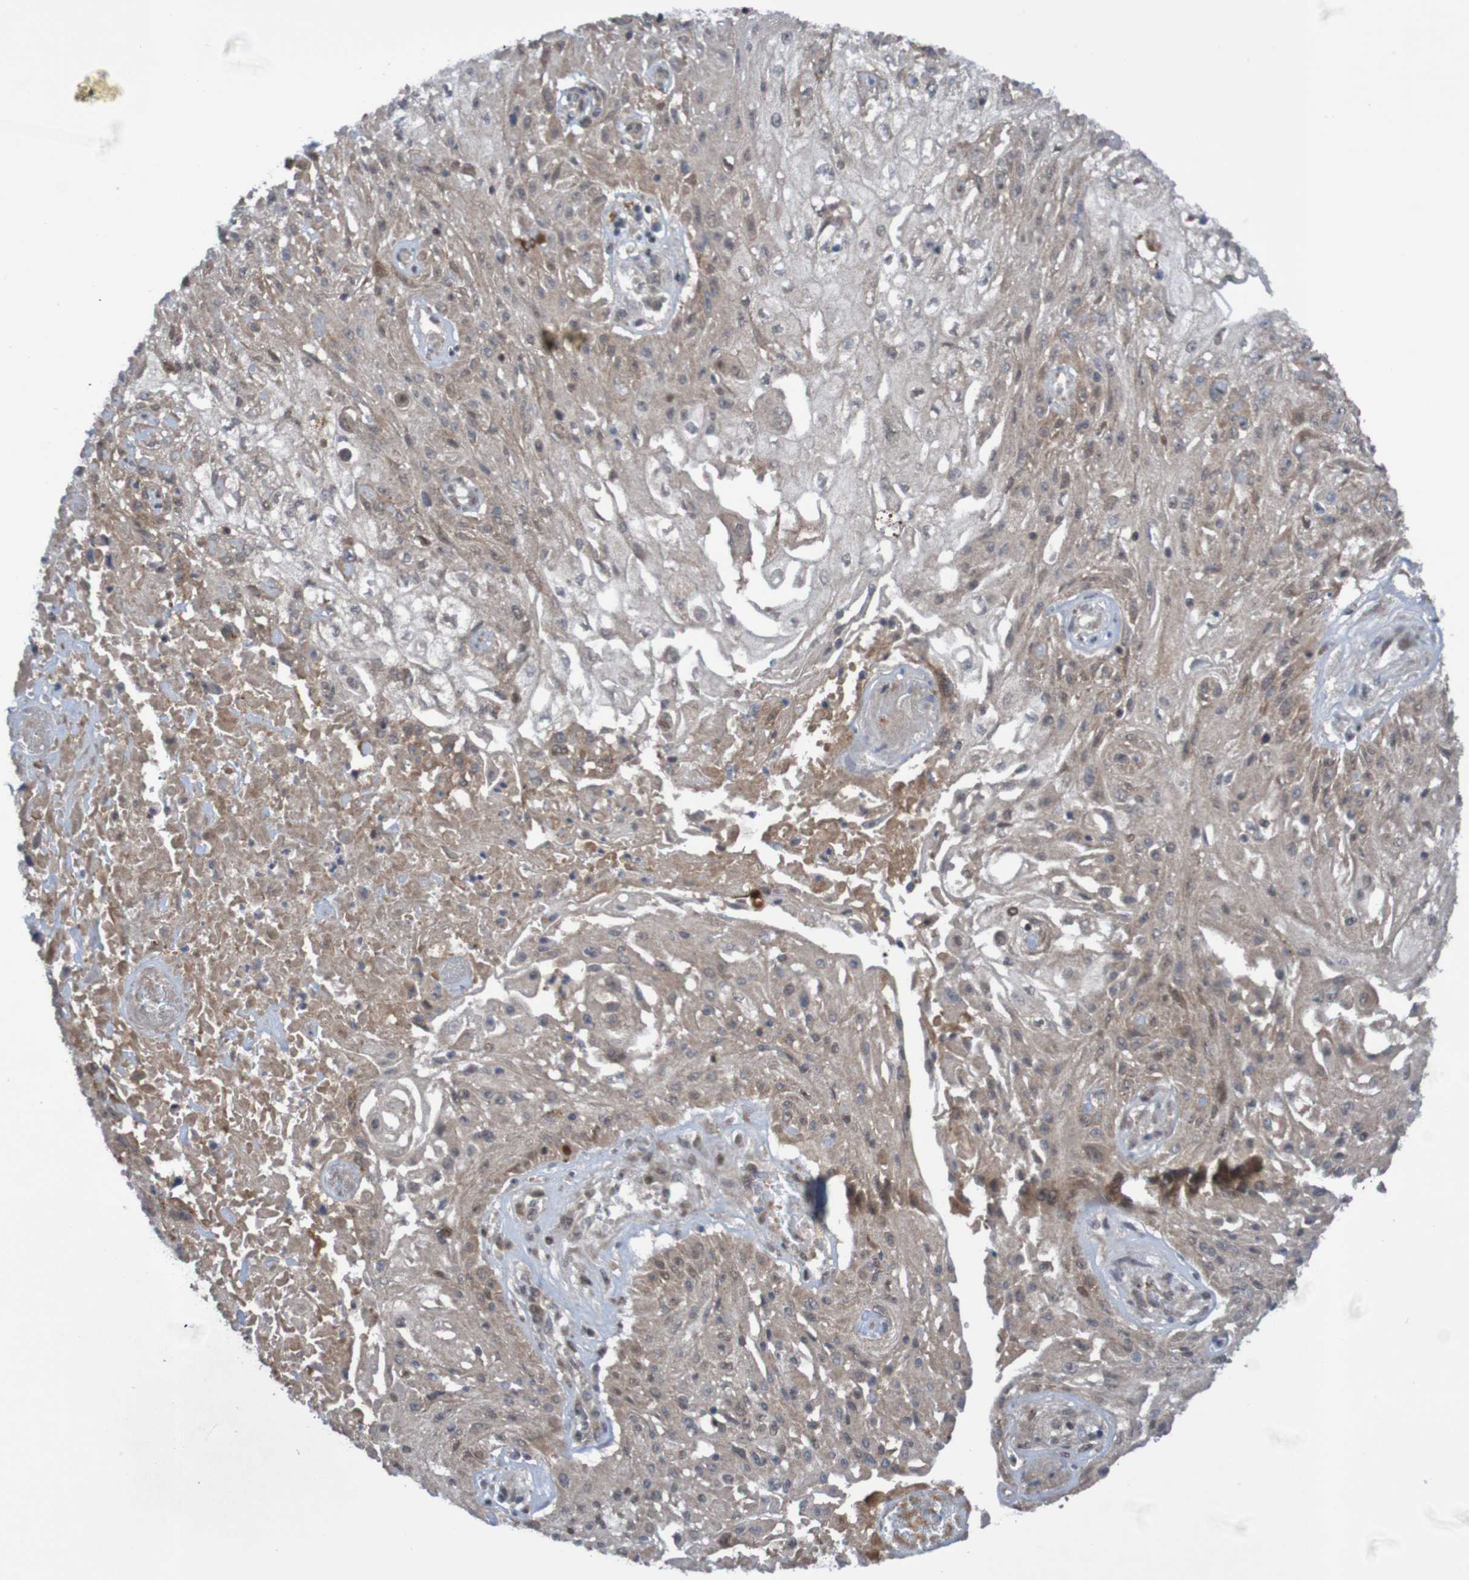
{"staining": {"intensity": "moderate", "quantity": "25%-75%", "location": "cytoplasmic/membranous,nuclear"}, "tissue": "skin cancer", "cell_type": "Tumor cells", "image_type": "cancer", "snomed": [{"axis": "morphology", "description": "Squamous cell carcinoma, NOS"}, {"axis": "topography", "description": "Skin"}], "caption": "The micrograph demonstrates staining of skin squamous cell carcinoma, revealing moderate cytoplasmic/membranous and nuclear protein staining (brown color) within tumor cells.", "gene": "ITLN1", "patient": {"sex": "male", "age": 75}}